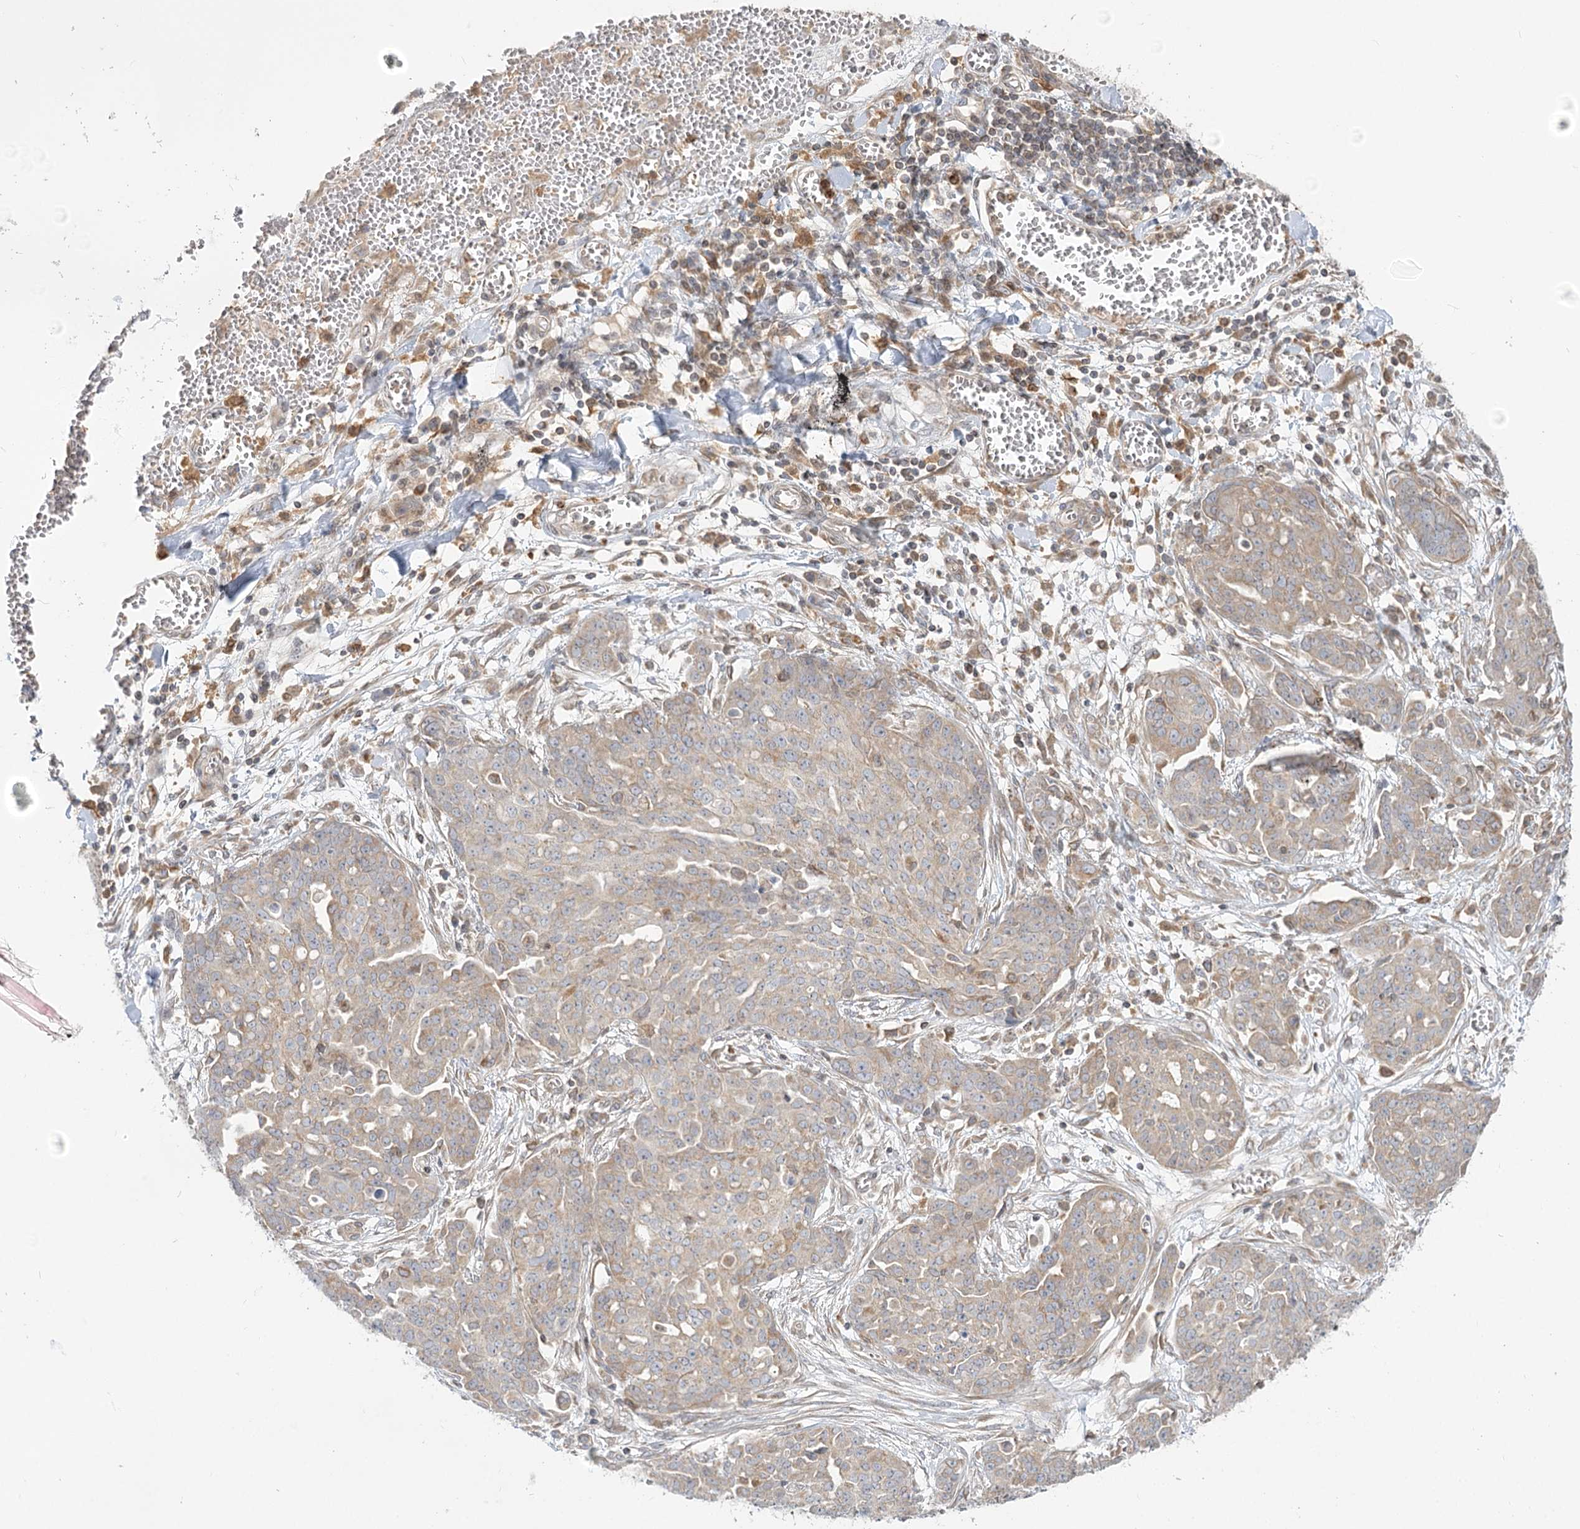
{"staining": {"intensity": "weak", "quantity": ">75%", "location": "cytoplasmic/membranous"}, "tissue": "ovarian cancer", "cell_type": "Tumor cells", "image_type": "cancer", "snomed": [{"axis": "morphology", "description": "Cystadenocarcinoma, serous, NOS"}, {"axis": "topography", "description": "Soft tissue"}, {"axis": "topography", "description": "Ovary"}], "caption": "Serous cystadenocarcinoma (ovarian) tissue displays weak cytoplasmic/membranous staining in approximately >75% of tumor cells", "gene": "MTMR3", "patient": {"sex": "female", "age": 57}}